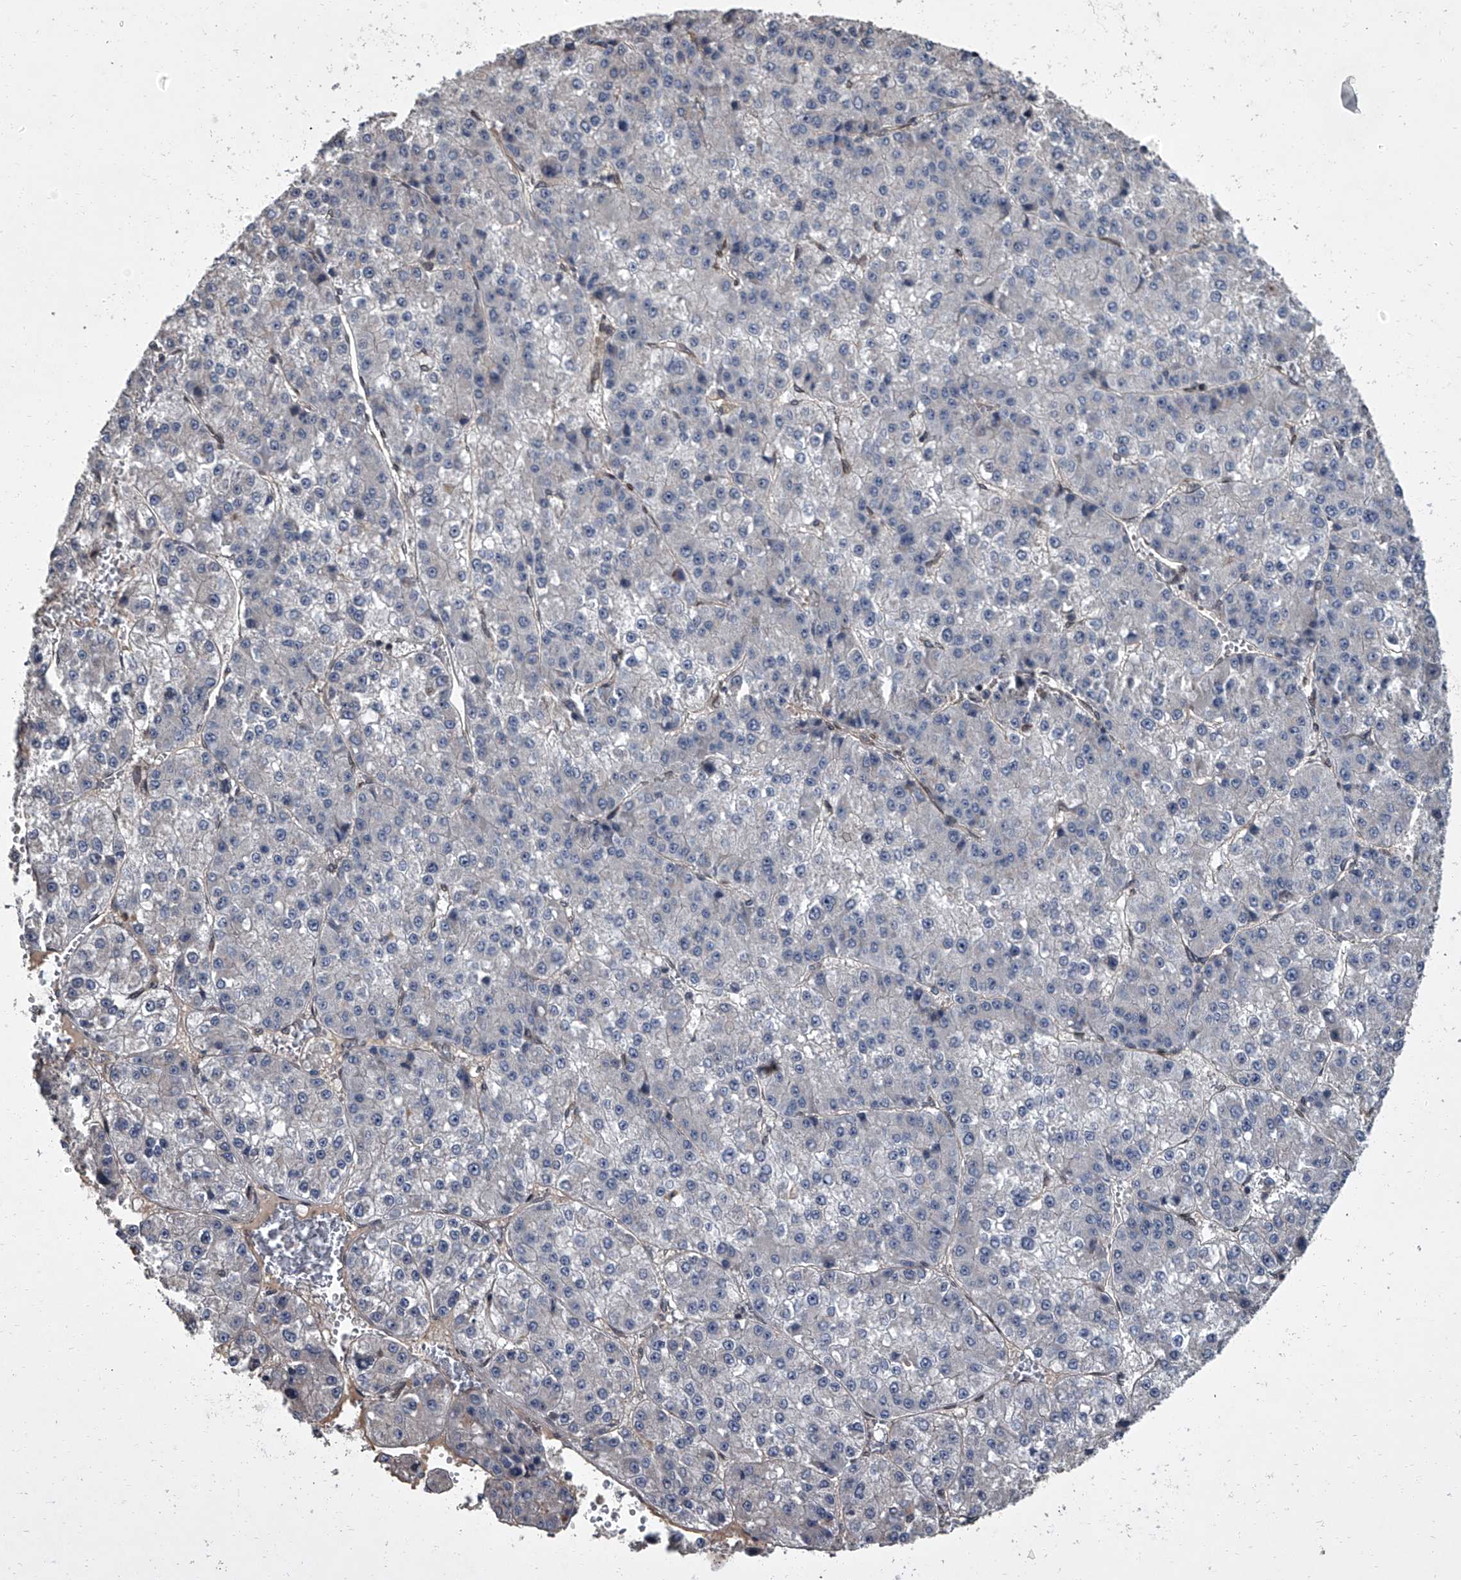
{"staining": {"intensity": "negative", "quantity": "none", "location": "none"}, "tissue": "liver cancer", "cell_type": "Tumor cells", "image_type": "cancer", "snomed": [{"axis": "morphology", "description": "Carcinoma, Hepatocellular, NOS"}, {"axis": "topography", "description": "Liver"}], "caption": "Histopathology image shows no protein expression in tumor cells of hepatocellular carcinoma (liver) tissue.", "gene": "LRRC8C", "patient": {"sex": "female", "age": 73}}